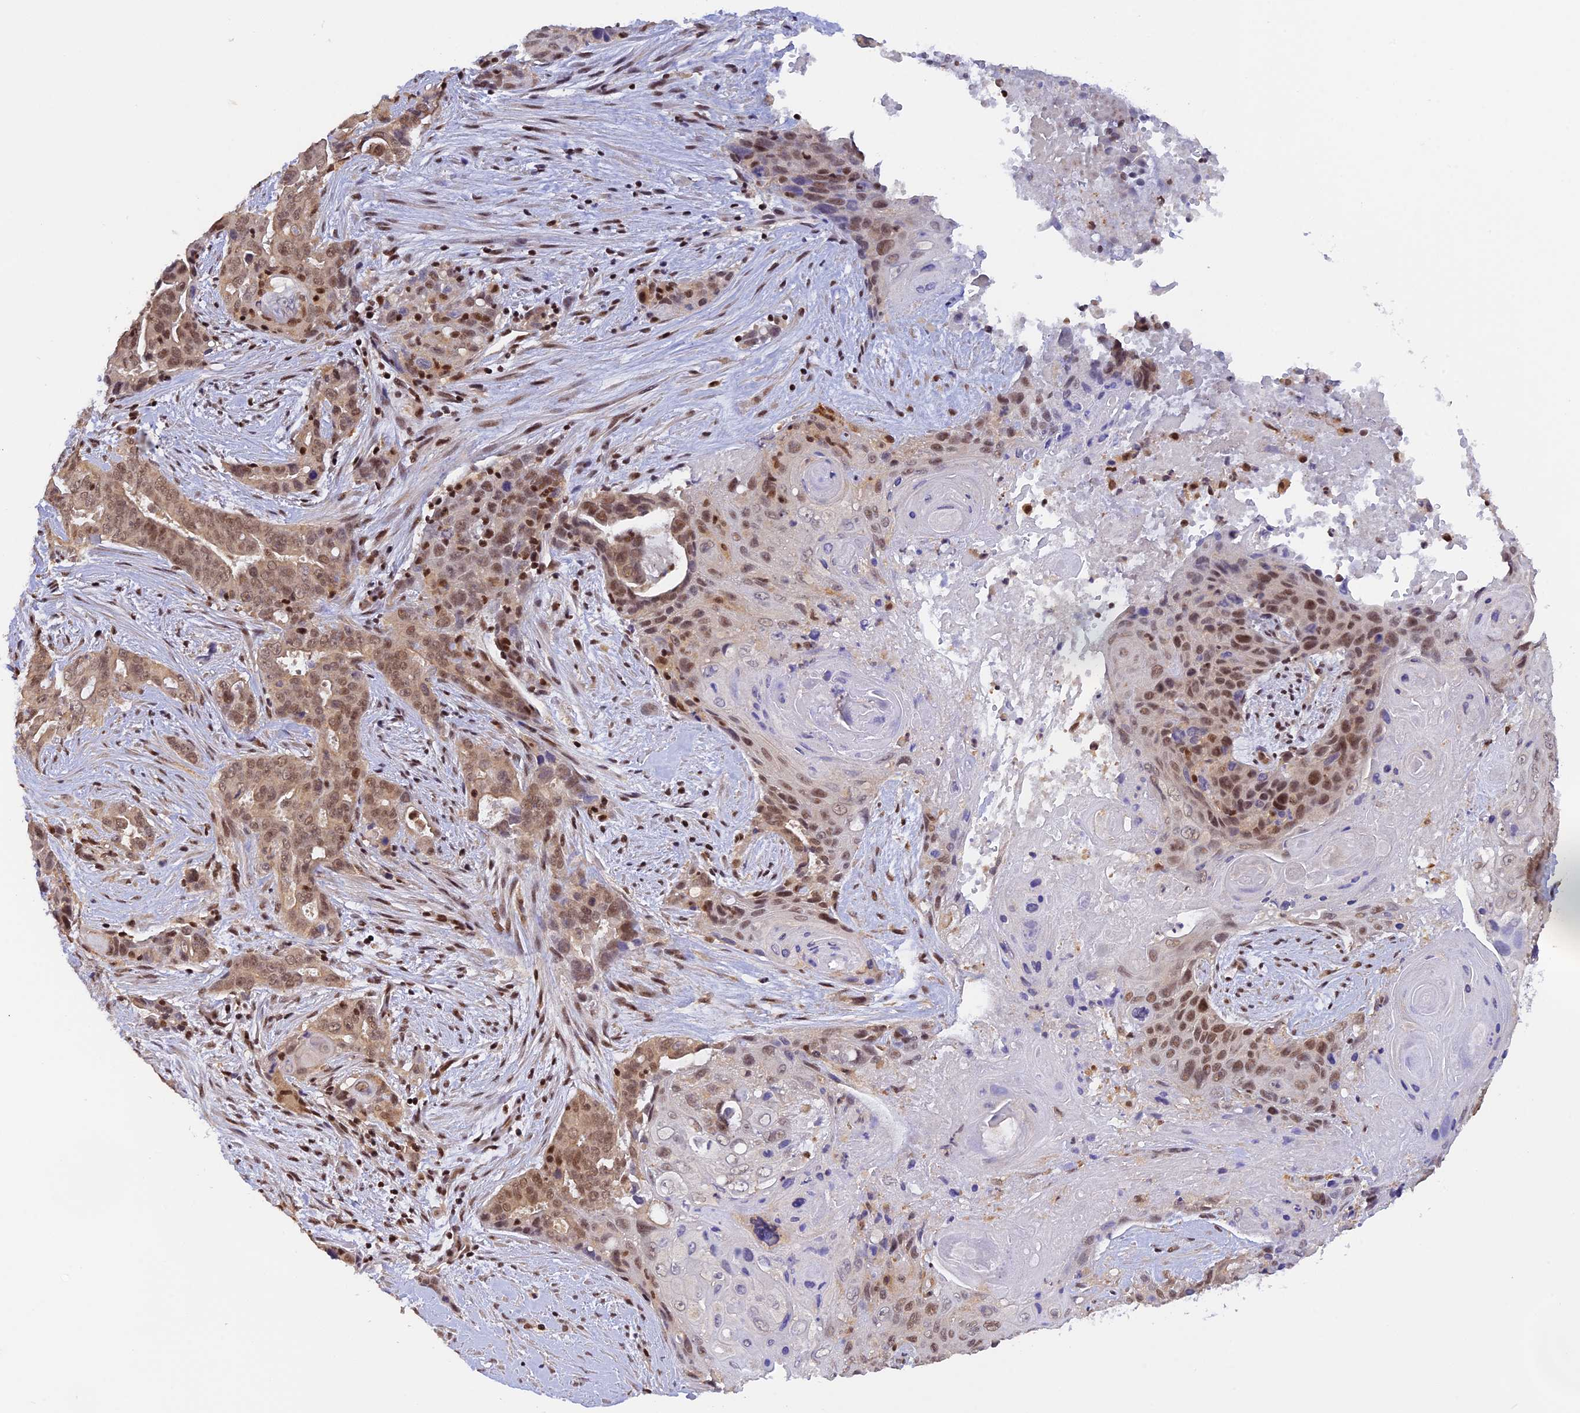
{"staining": {"intensity": "moderate", "quantity": ">75%", "location": "cytoplasmic/membranous,nuclear"}, "tissue": "pancreatic cancer", "cell_type": "Tumor cells", "image_type": "cancer", "snomed": [{"axis": "morphology", "description": "Adenocarcinoma, NOS"}, {"axis": "topography", "description": "Pancreas"}], "caption": "About >75% of tumor cells in human adenocarcinoma (pancreatic) exhibit moderate cytoplasmic/membranous and nuclear protein expression as visualized by brown immunohistochemical staining.", "gene": "THAP11", "patient": {"sex": "male", "age": 80}}